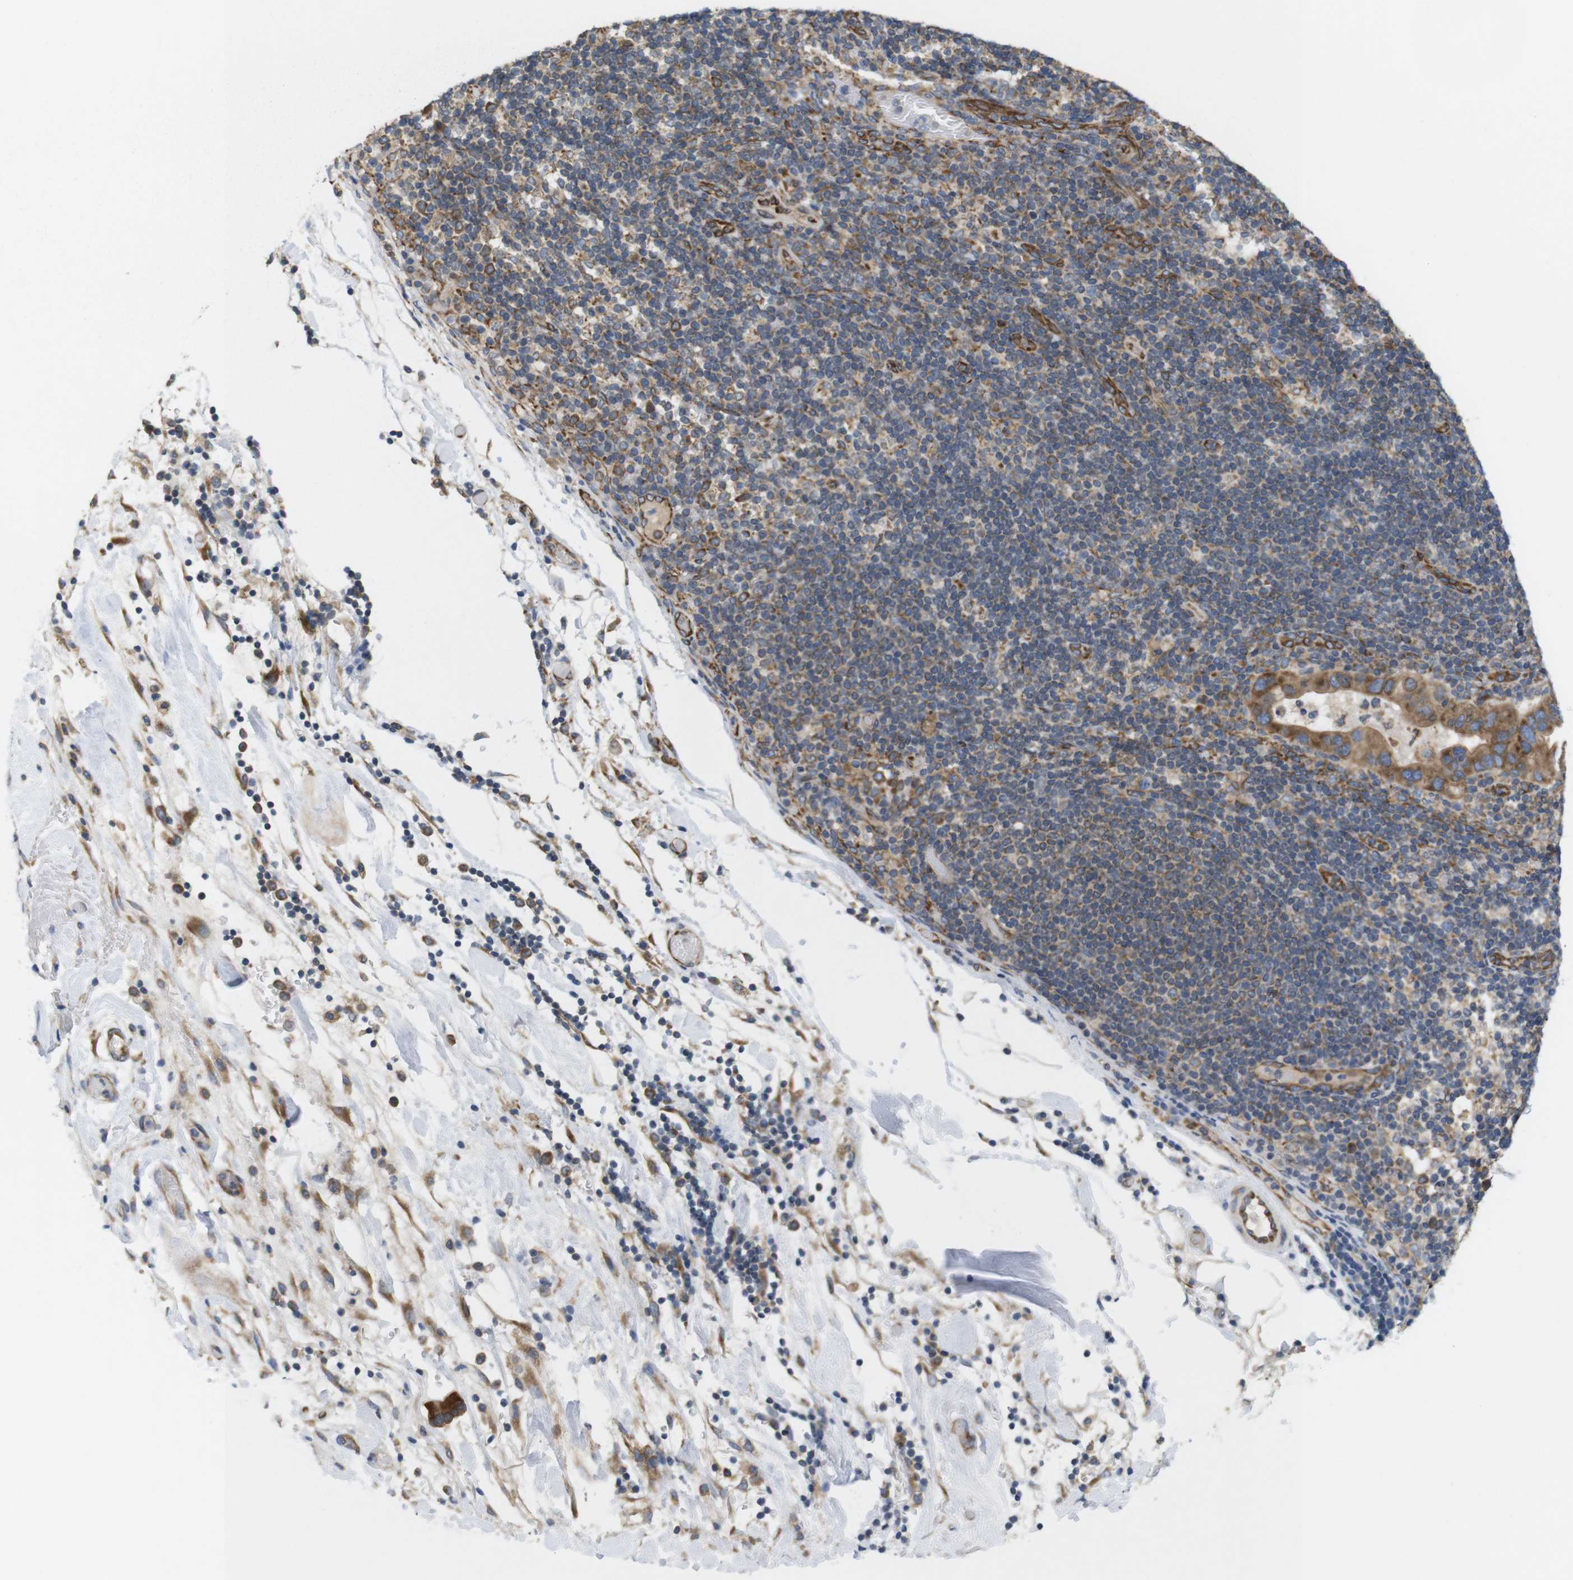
{"staining": {"intensity": "moderate", "quantity": ">75%", "location": "cytoplasmic/membranous"}, "tissue": "pancreatic cancer", "cell_type": "Tumor cells", "image_type": "cancer", "snomed": [{"axis": "morphology", "description": "Adenocarcinoma, NOS"}, {"axis": "topography", "description": "Pancreas"}], "caption": "Human pancreatic adenocarcinoma stained with a protein marker exhibits moderate staining in tumor cells.", "gene": "PCNX2", "patient": {"sex": "female", "age": 71}}